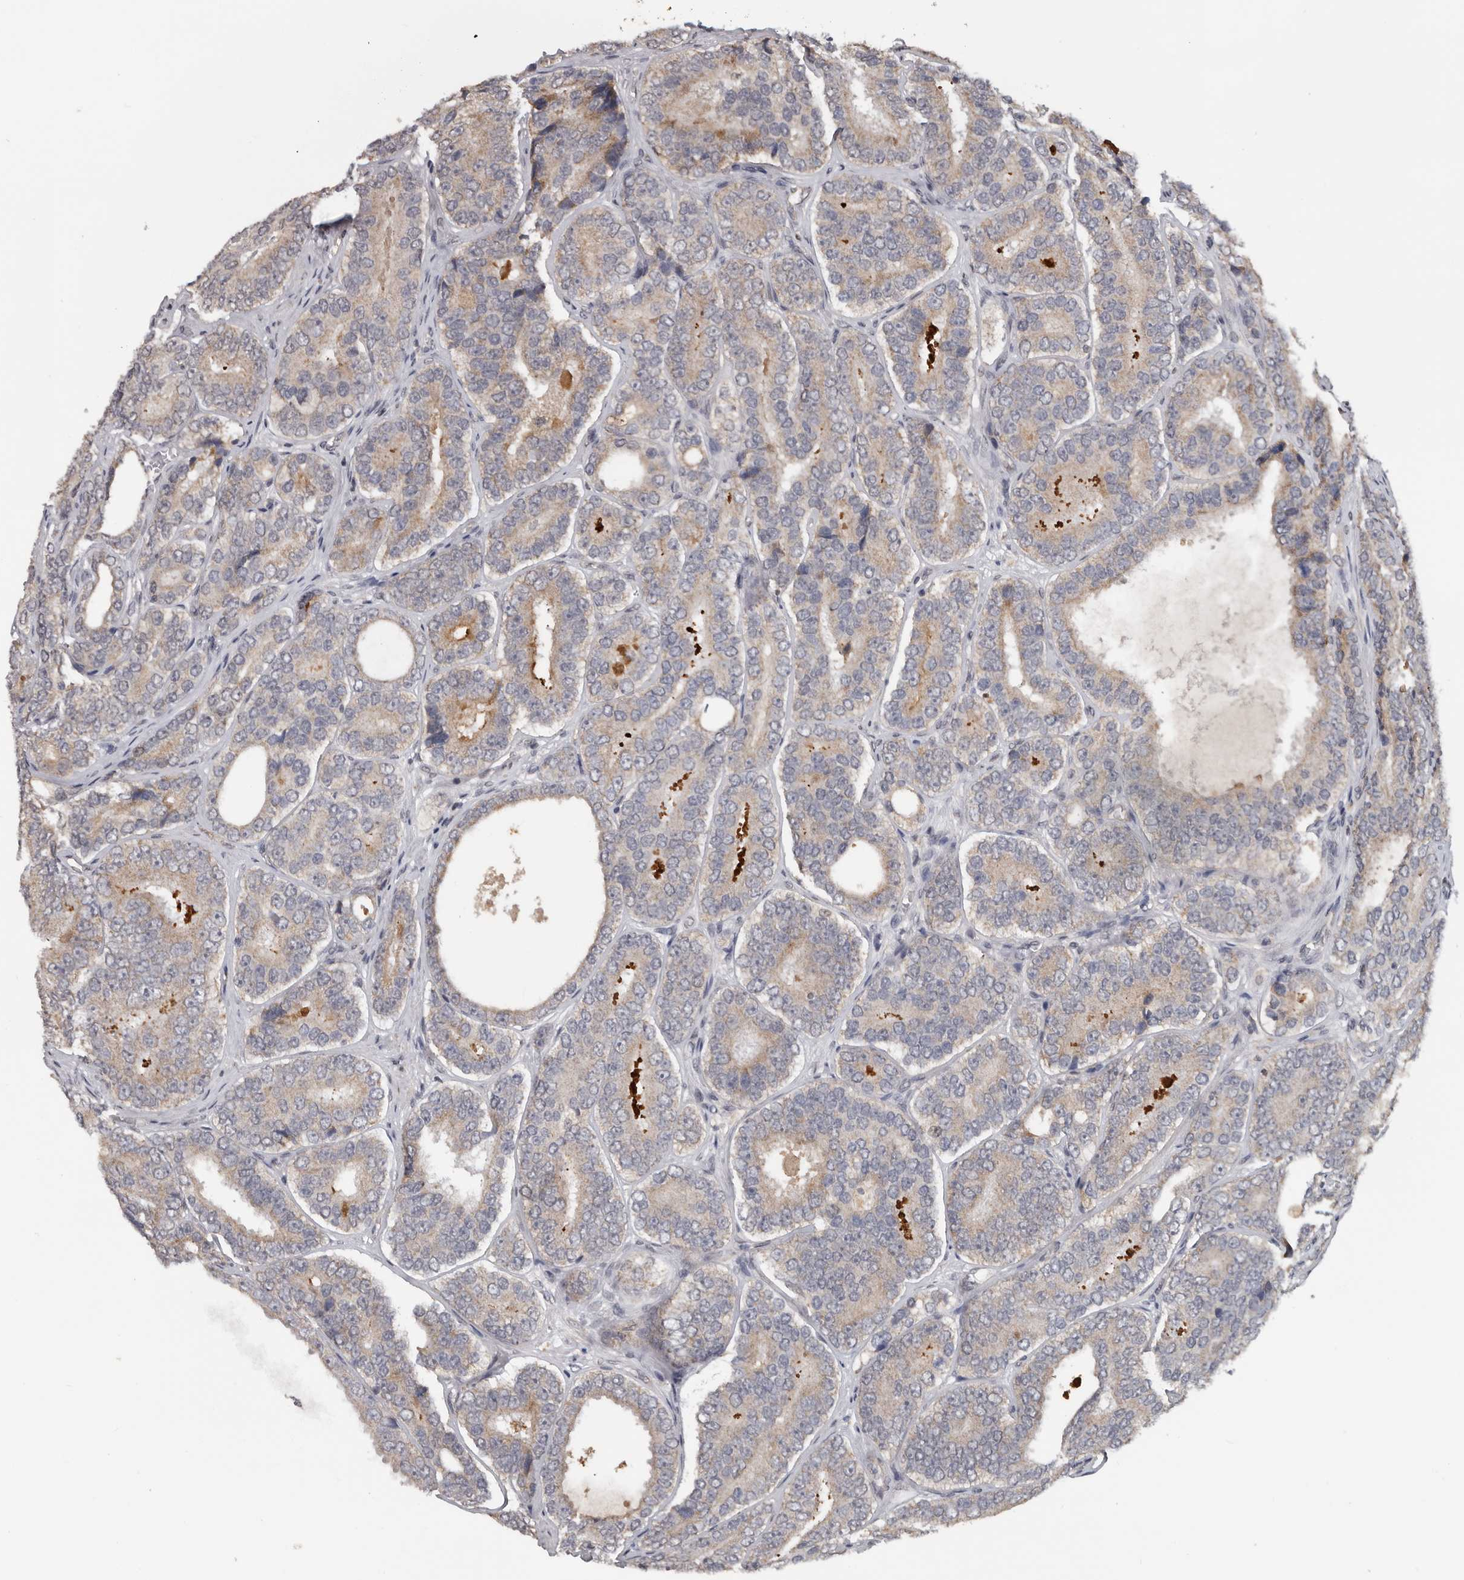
{"staining": {"intensity": "moderate", "quantity": "25%-75%", "location": "cytoplasmic/membranous"}, "tissue": "prostate cancer", "cell_type": "Tumor cells", "image_type": "cancer", "snomed": [{"axis": "morphology", "description": "Adenocarcinoma, High grade"}, {"axis": "topography", "description": "Prostate"}], "caption": "IHC of prostate high-grade adenocarcinoma reveals medium levels of moderate cytoplasmic/membranous positivity in approximately 25%-75% of tumor cells.", "gene": "MOGAT2", "patient": {"sex": "male", "age": 56}}